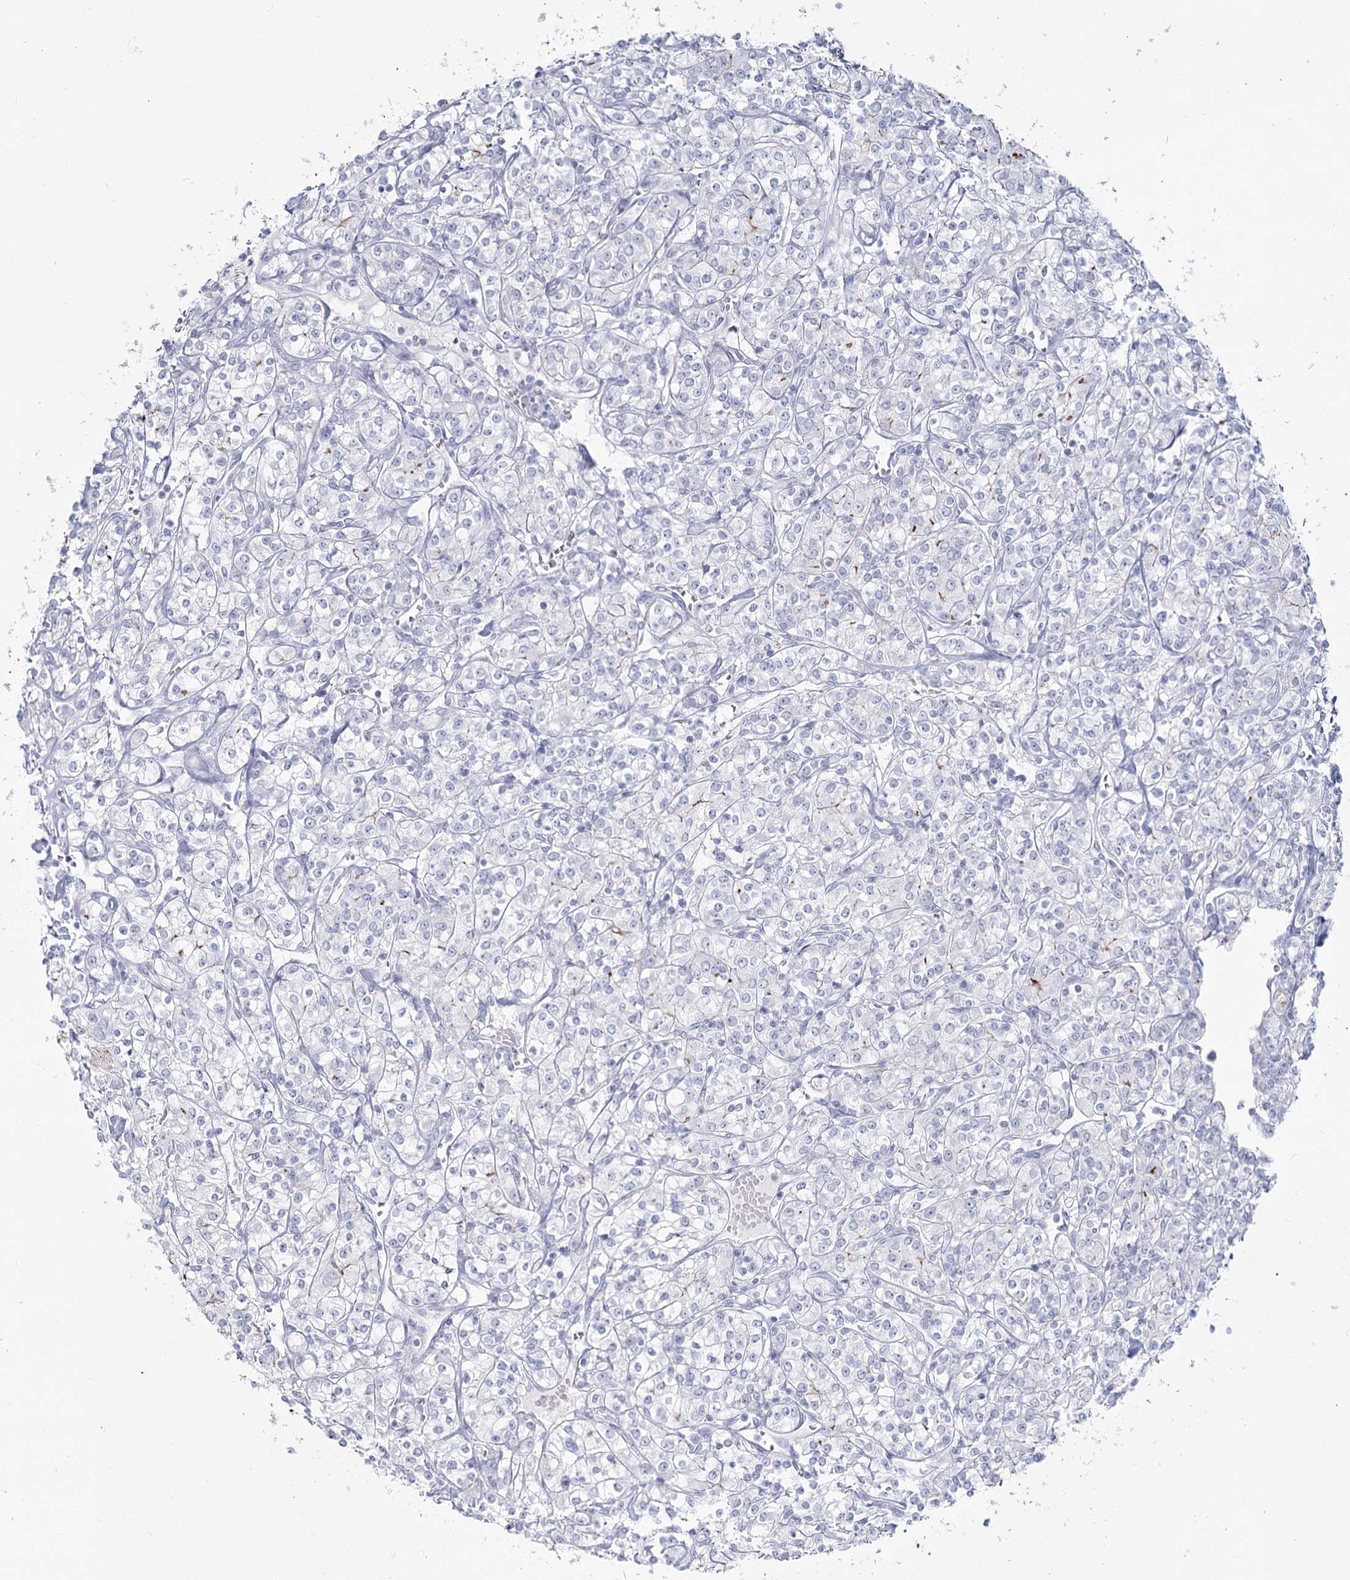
{"staining": {"intensity": "negative", "quantity": "none", "location": "none"}, "tissue": "renal cancer", "cell_type": "Tumor cells", "image_type": "cancer", "snomed": [{"axis": "morphology", "description": "Adenocarcinoma, NOS"}, {"axis": "topography", "description": "Kidney"}], "caption": "A high-resolution micrograph shows IHC staining of renal cancer, which exhibits no significant expression in tumor cells.", "gene": "SLC6A19", "patient": {"sex": "male", "age": 77}}